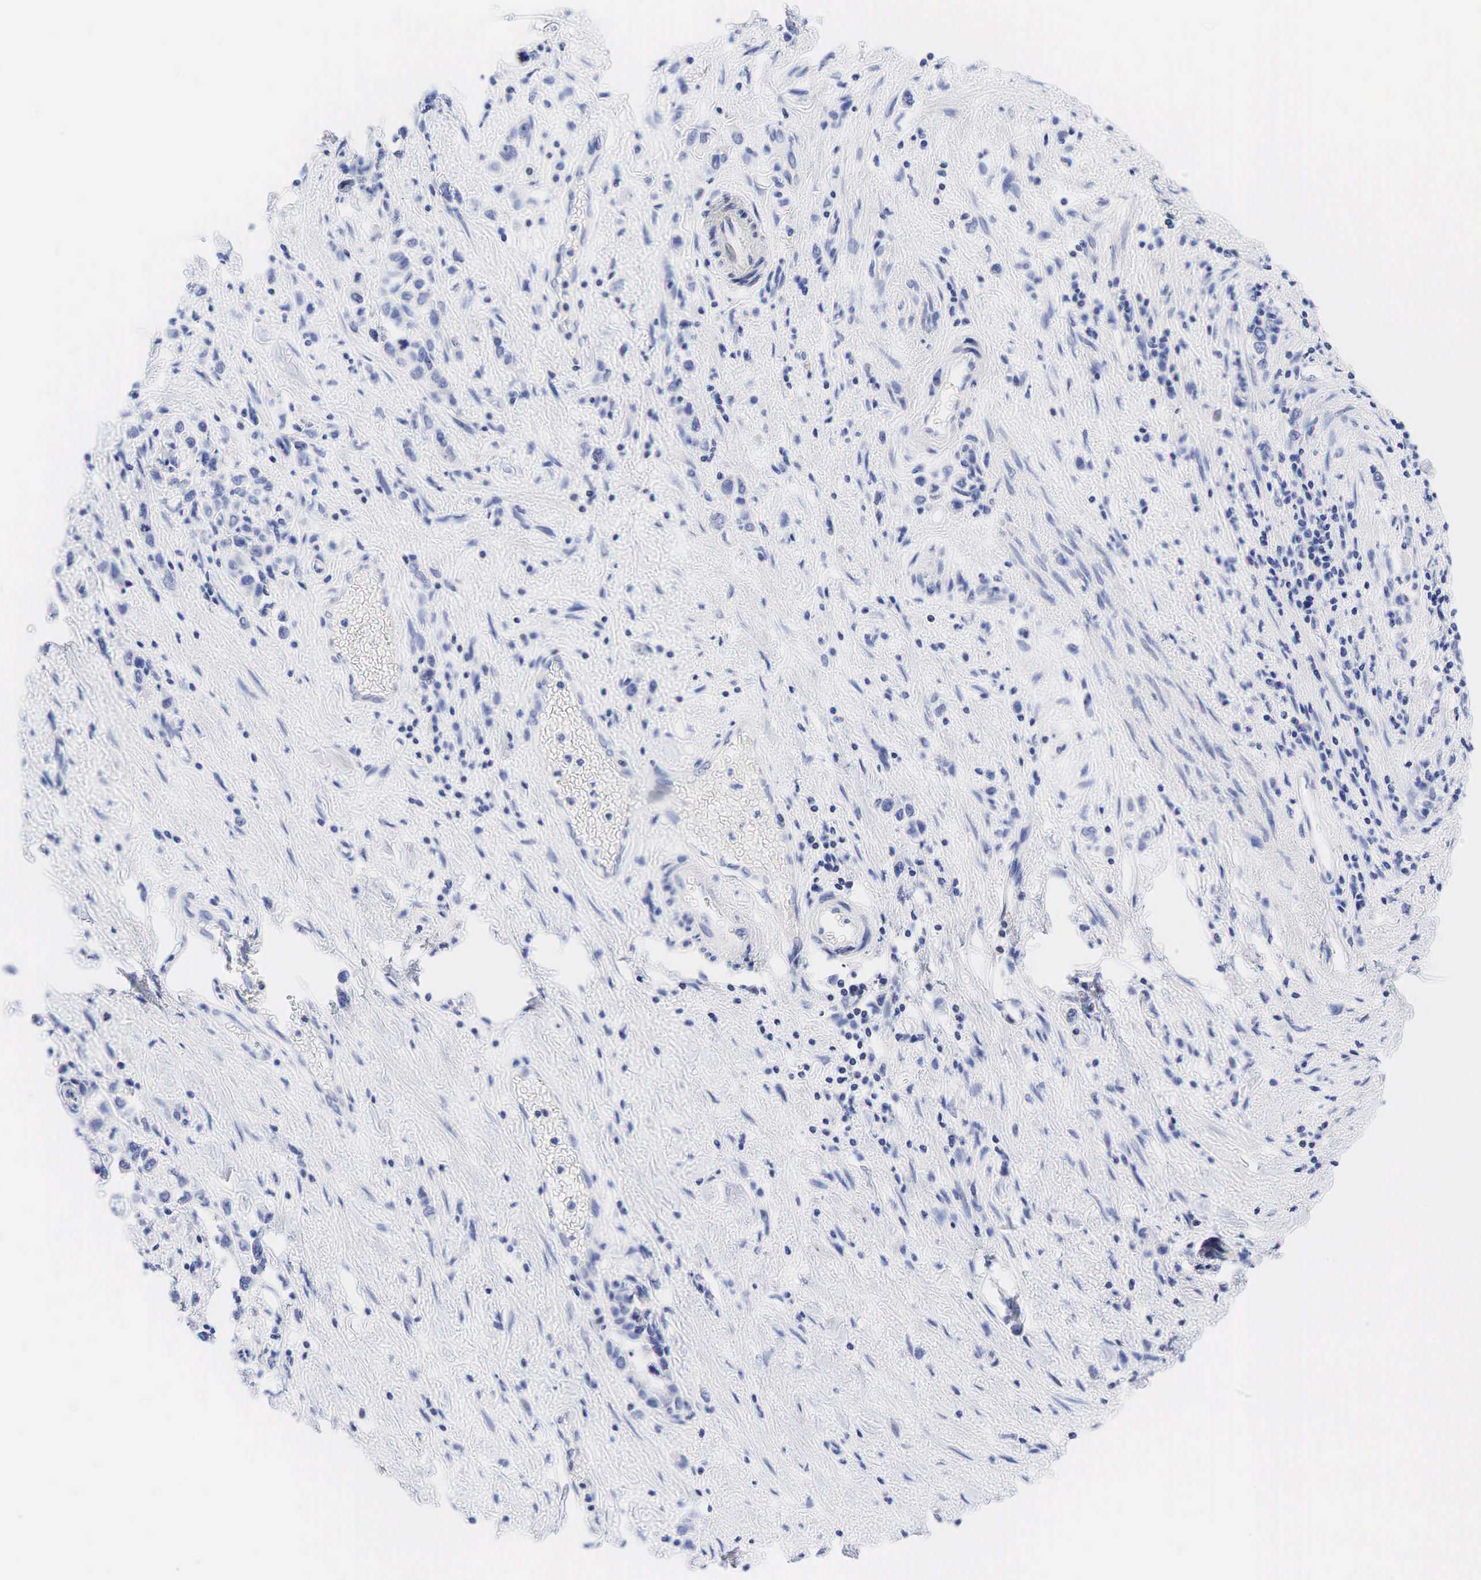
{"staining": {"intensity": "negative", "quantity": "none", "location": "none"}, "tissue": "stomach cancer", "cell_type": "Tumor cells", "image_type": "cancer", "snomed": [{"axis": "morphology", "description": "Adenocarcinoma, NOS"}, {"axis": "topography", "description": "Stomach, upper"}], "caption": "Protein analysis of stomach cancer reveals no significant positivity in tumor cells.", "gene": "AR", "patient": {"sex": "male", "age": 76}}